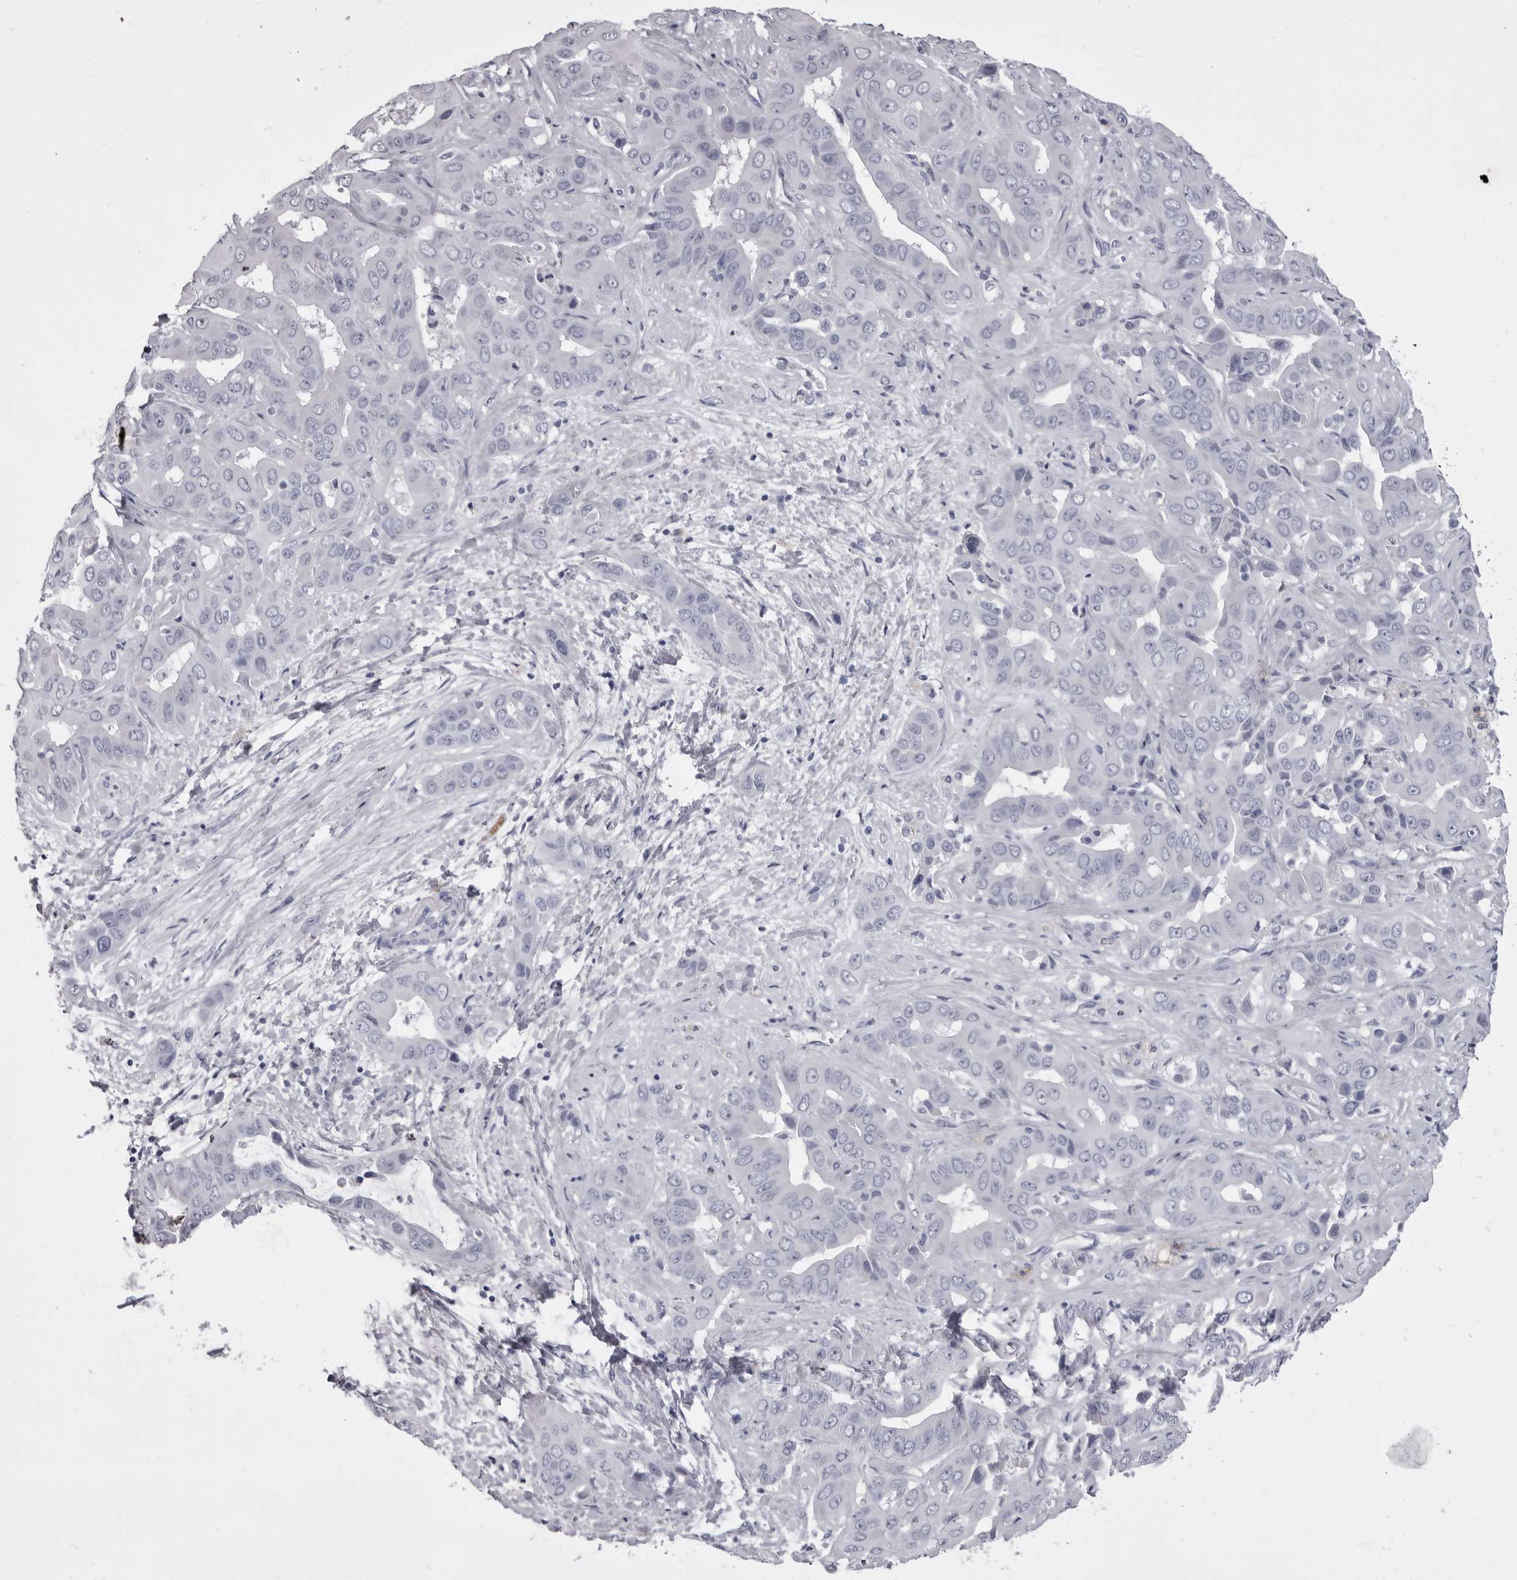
{"staining": {"intensity": "negative", "quantity": "none", "location": "none"}, "tissue": "liver cancer", "cell_type": "Tumor cells", "image_type": "cancer", "snomed": [{"axis": "morphology", "description": "Cholangiocarcinoma"}, {"axis": "topography", "description": "Liver"}], "caption": "IHC of human liver cholangiocarcinoma exhibits no staining in tumor cells.", "gene": "ANK2", "patient": {"sex": "female", "age": 52}}